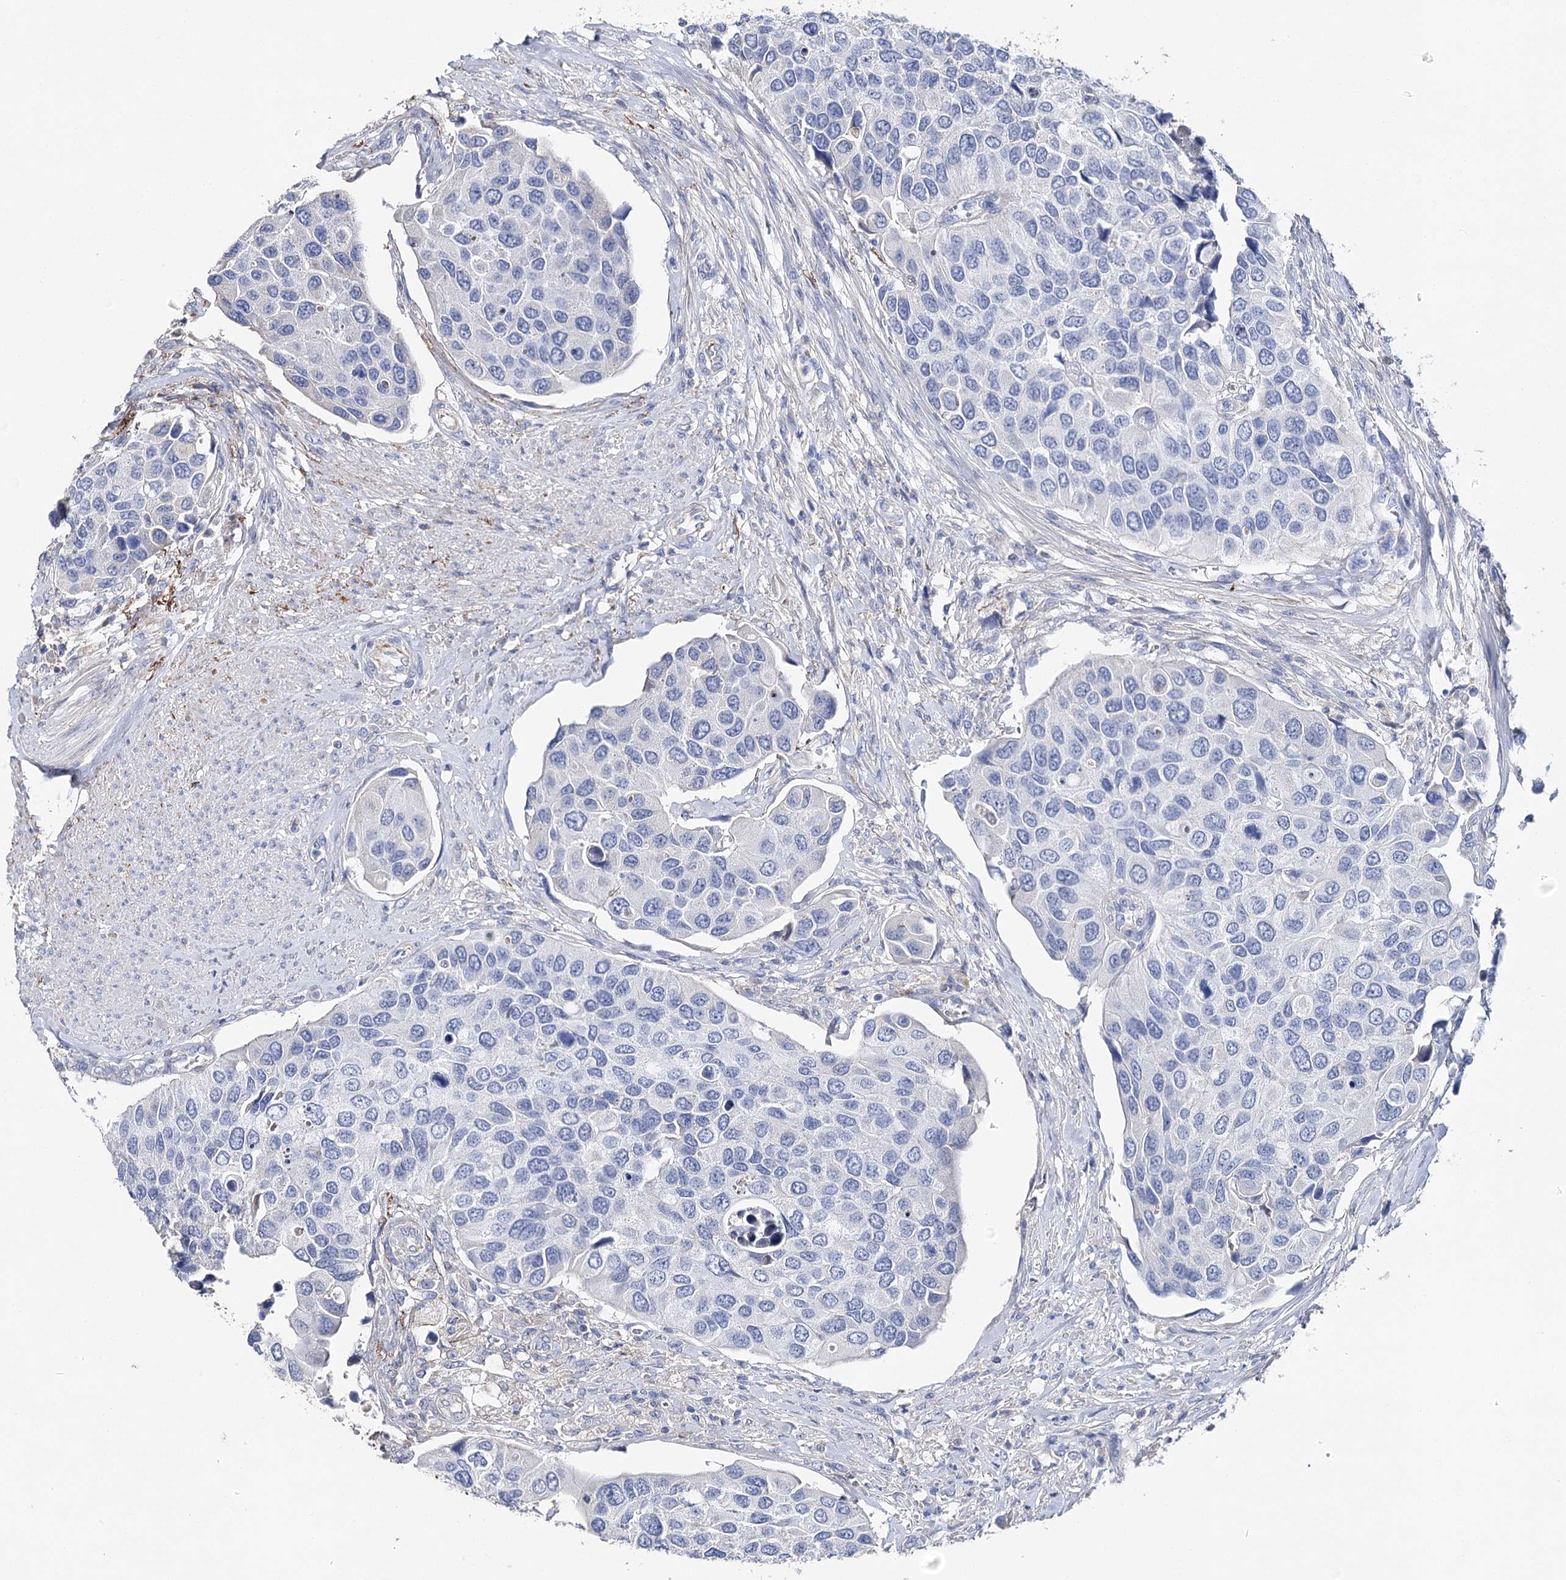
{"staining": {"intensity": "negative", "quantity": "none", "location": "none"}, "tissue": "urothelial cancer", "cell_type": "Tumor cells", "image_type": "cancer", "snomed": [{"axis": "morphology", "description": "Urothelial carcinoma, High grade"}, {"axis": "topography", "description": "Urinary bladder"}], "caption": "Immunohistochemistry micrograph of neoplastic tissue: human urothelial cancer stained with DAB exhibits no significant protein staining in tumor cells.", "gene": "EPYC", "patient": {"sex": "male", "age": 74}}